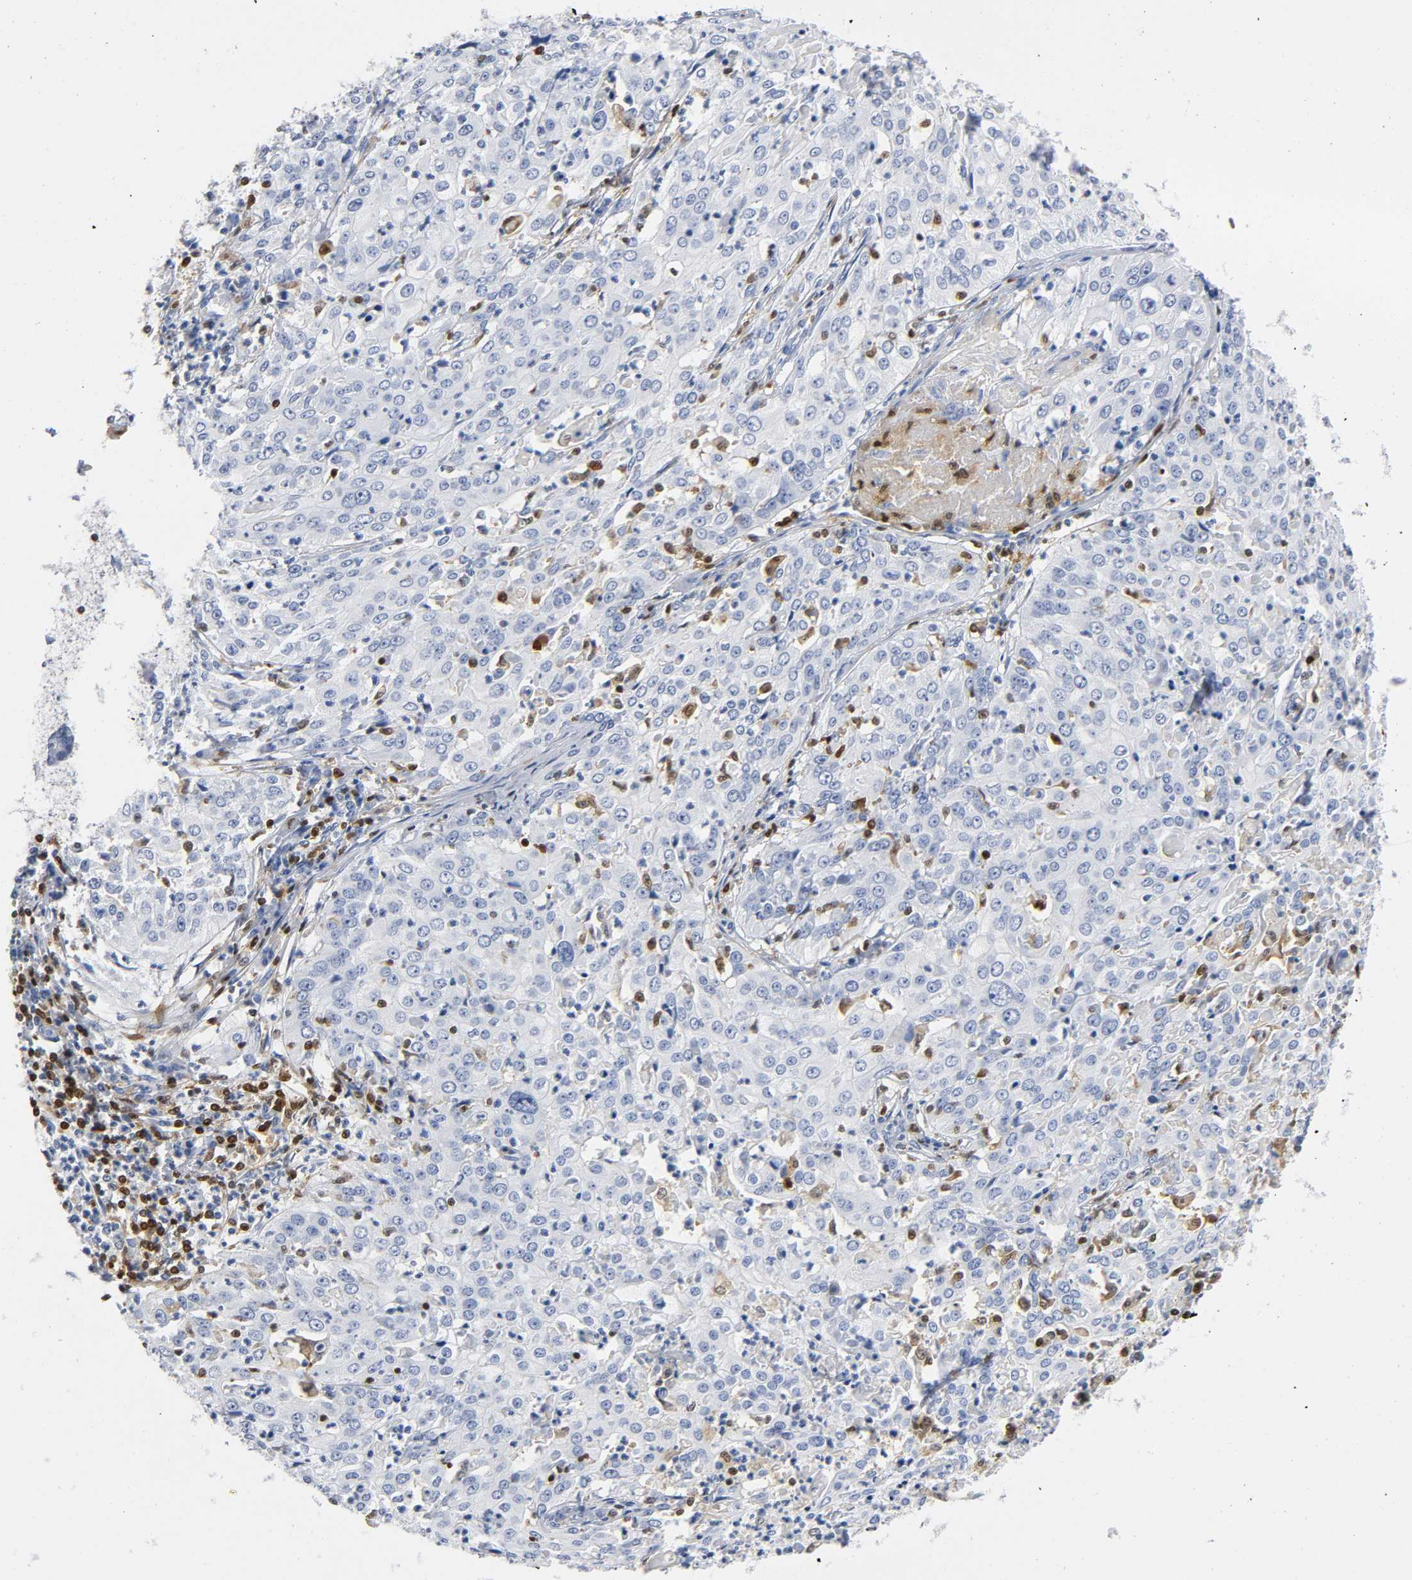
{"staining": {"intensity": "negative", "quantity": "none", "location": "none"}, "tissue": "cervical cancer", "cell_type": "Tumor cells", "image_type": "cancer", "snomed": [{"axis": "morphology", "description": "Squamous cell carcinoma, NOS"}, {"axis": "topography", "description": "Cervix"}], "caption": "An image of human cervical squamous cell carcinoma is negative for staining in tumor cells. (Brightfield microscopy of DAB (3,3'-diaminobenzidine) immunohistochemistry (IHC) at high magnification).", "gene": "DOK2", "patient": {"sex": "female", "age": 39}}